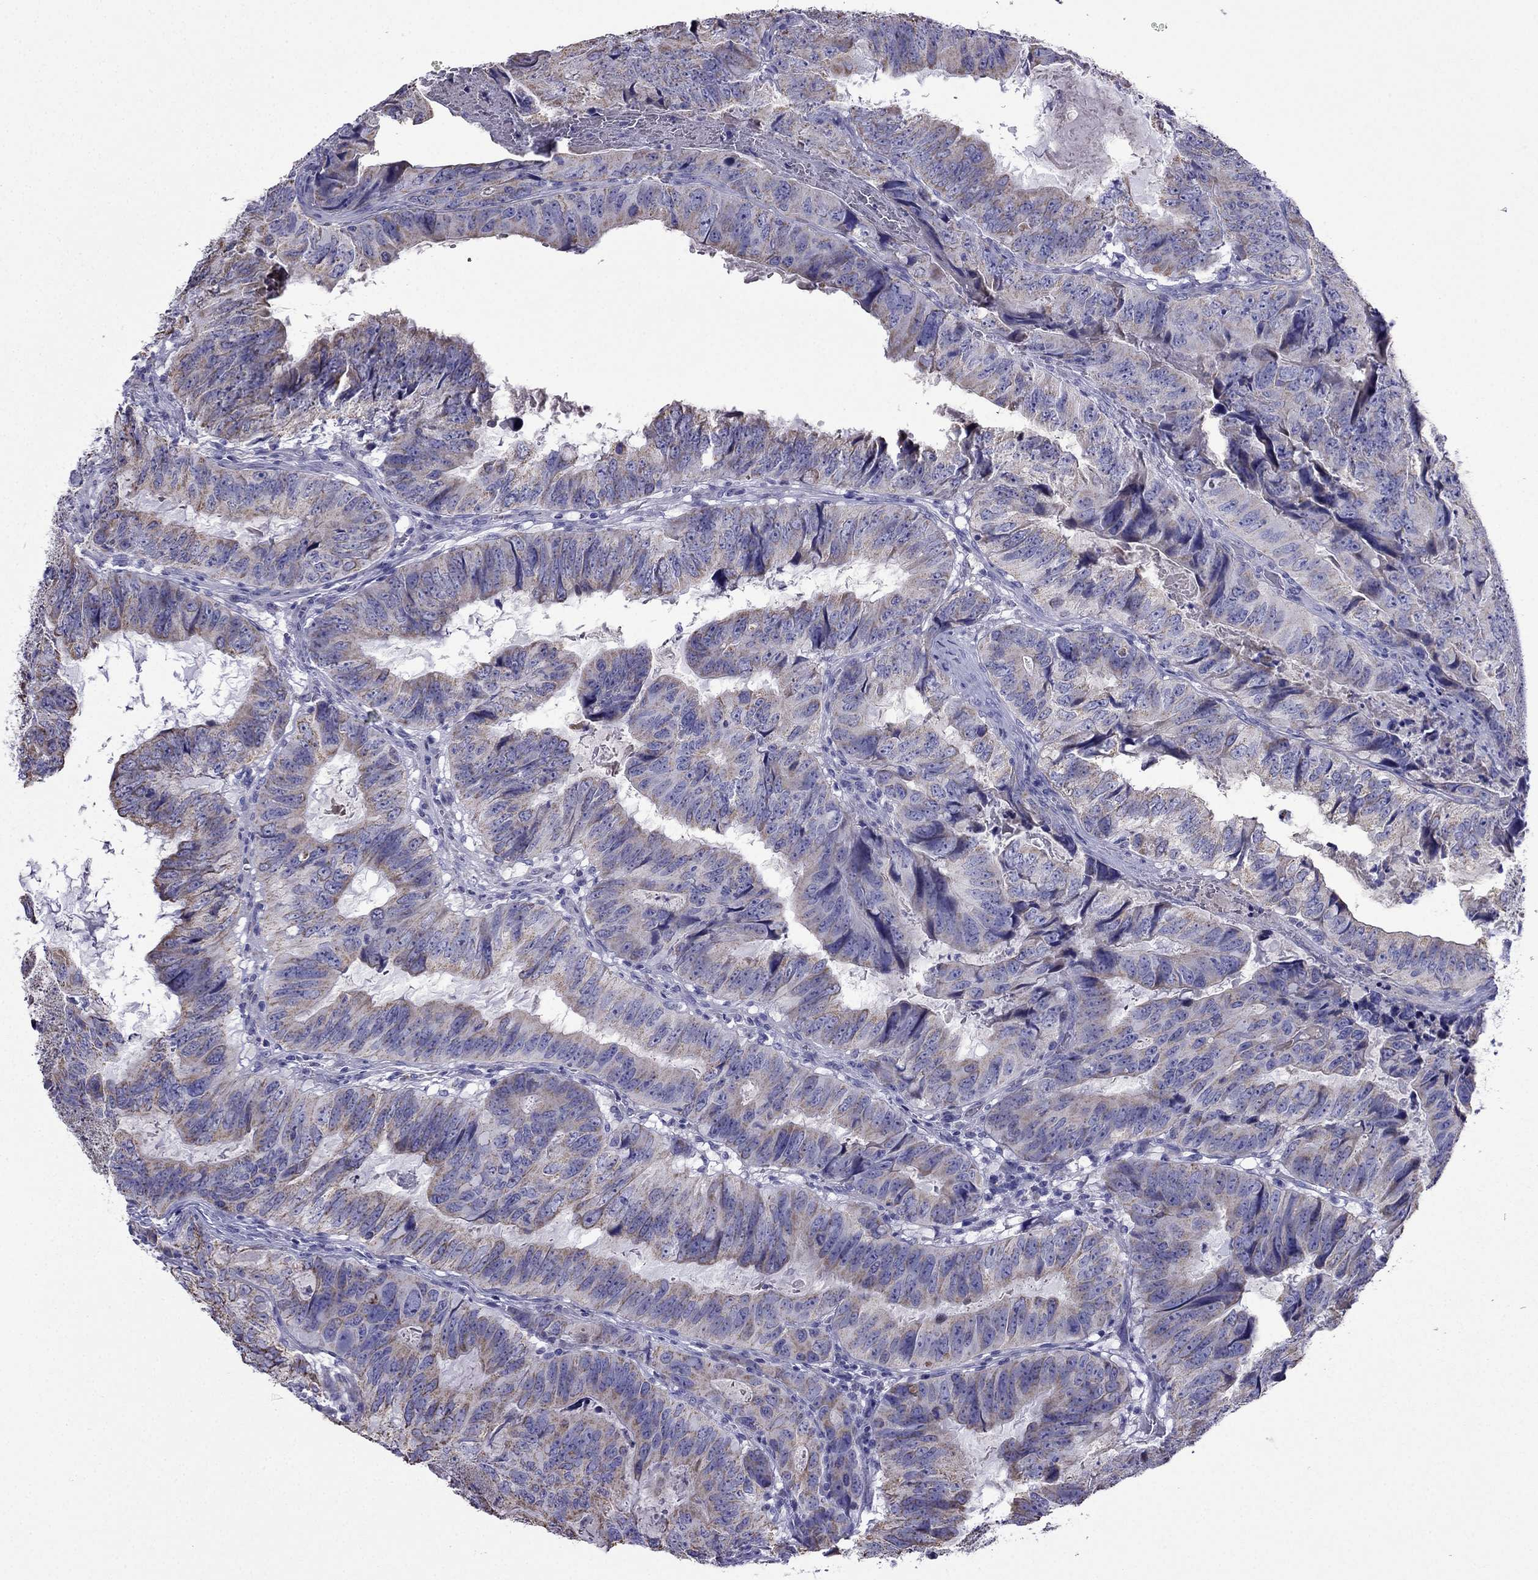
{"staining": {"intensity": "weak", "quantity": ">75%", "location": "cytoplasmic/membranous"}, "tissue": "colorectal cancer", "cell_type": "Tumor cells", "image_type": "cancer", "snomed": [{"axis": "morphology", "description": "Adenocarcinoma, NOS"}, {"axis": "topography", "description": "Colon"}], "caption": "Adenocarcinoma (colorectal) tissue displays weak cytoplasmic/membranous positivity in approximately >75% of tumor cells", "gene": "DSC1", "patient": {"sex": "male", "age": 79}}